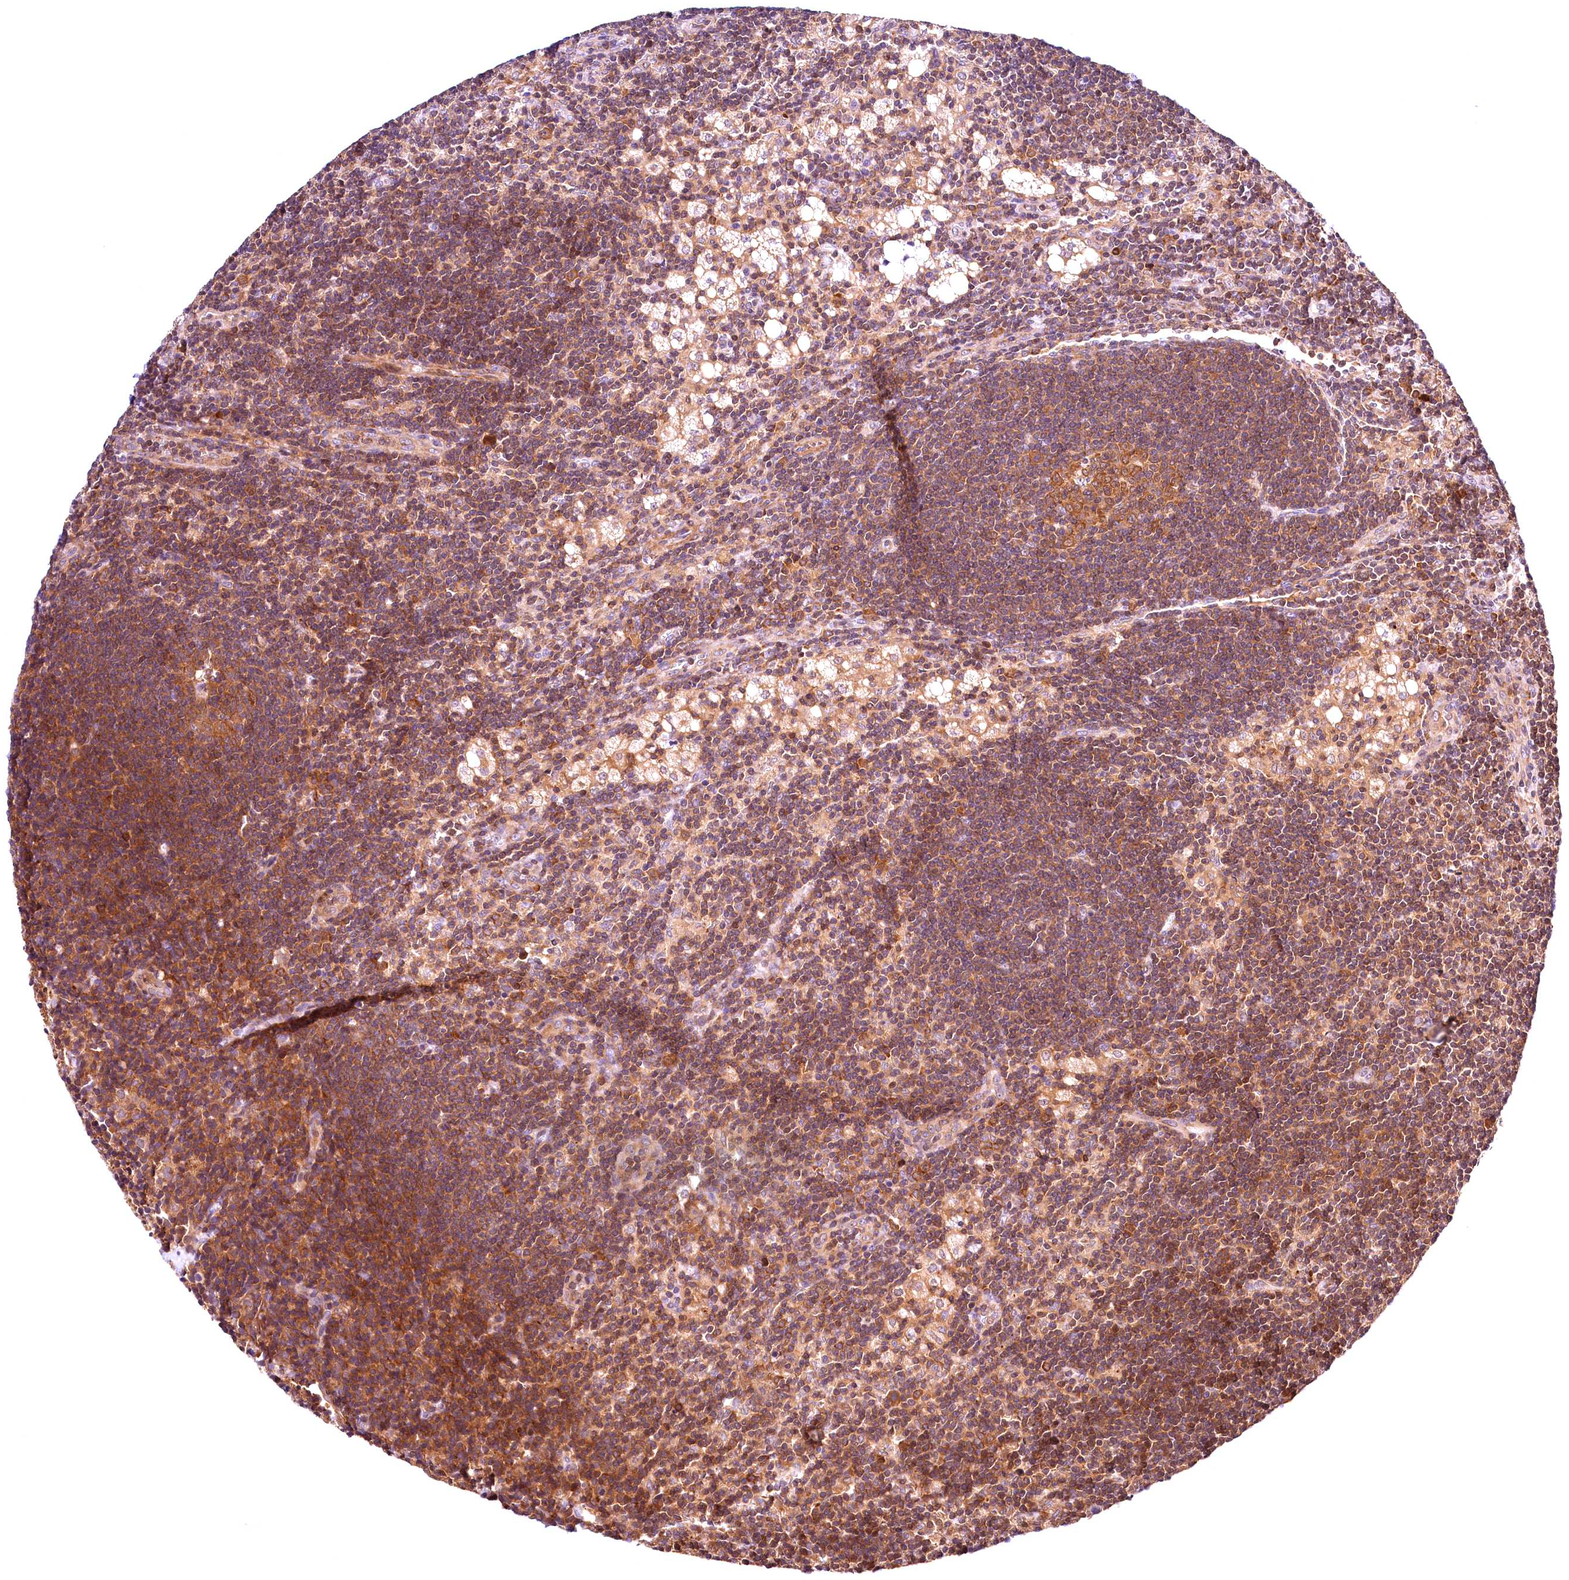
{"staining": {"intensity": "moderate", "quantity": ">75%", "location": "cytoplasmic/membranous"}, "tissue": "lymph node", "cell_type": "Germinal center cells", "image_type": "normal", "snomed": [{"axis": "morphology", "description": "Normal tissue, NOS"}, {"axis": "topography", "description": "Lymph node"}], "caption": "Protein expression by IHC displays moderate cytoplasmic/membranous staining in approximately >75% of germinal center cells in unremarkable lymph node.", "gene": "CHORDC1", "patient": {"sex": "male", "age": 24}}